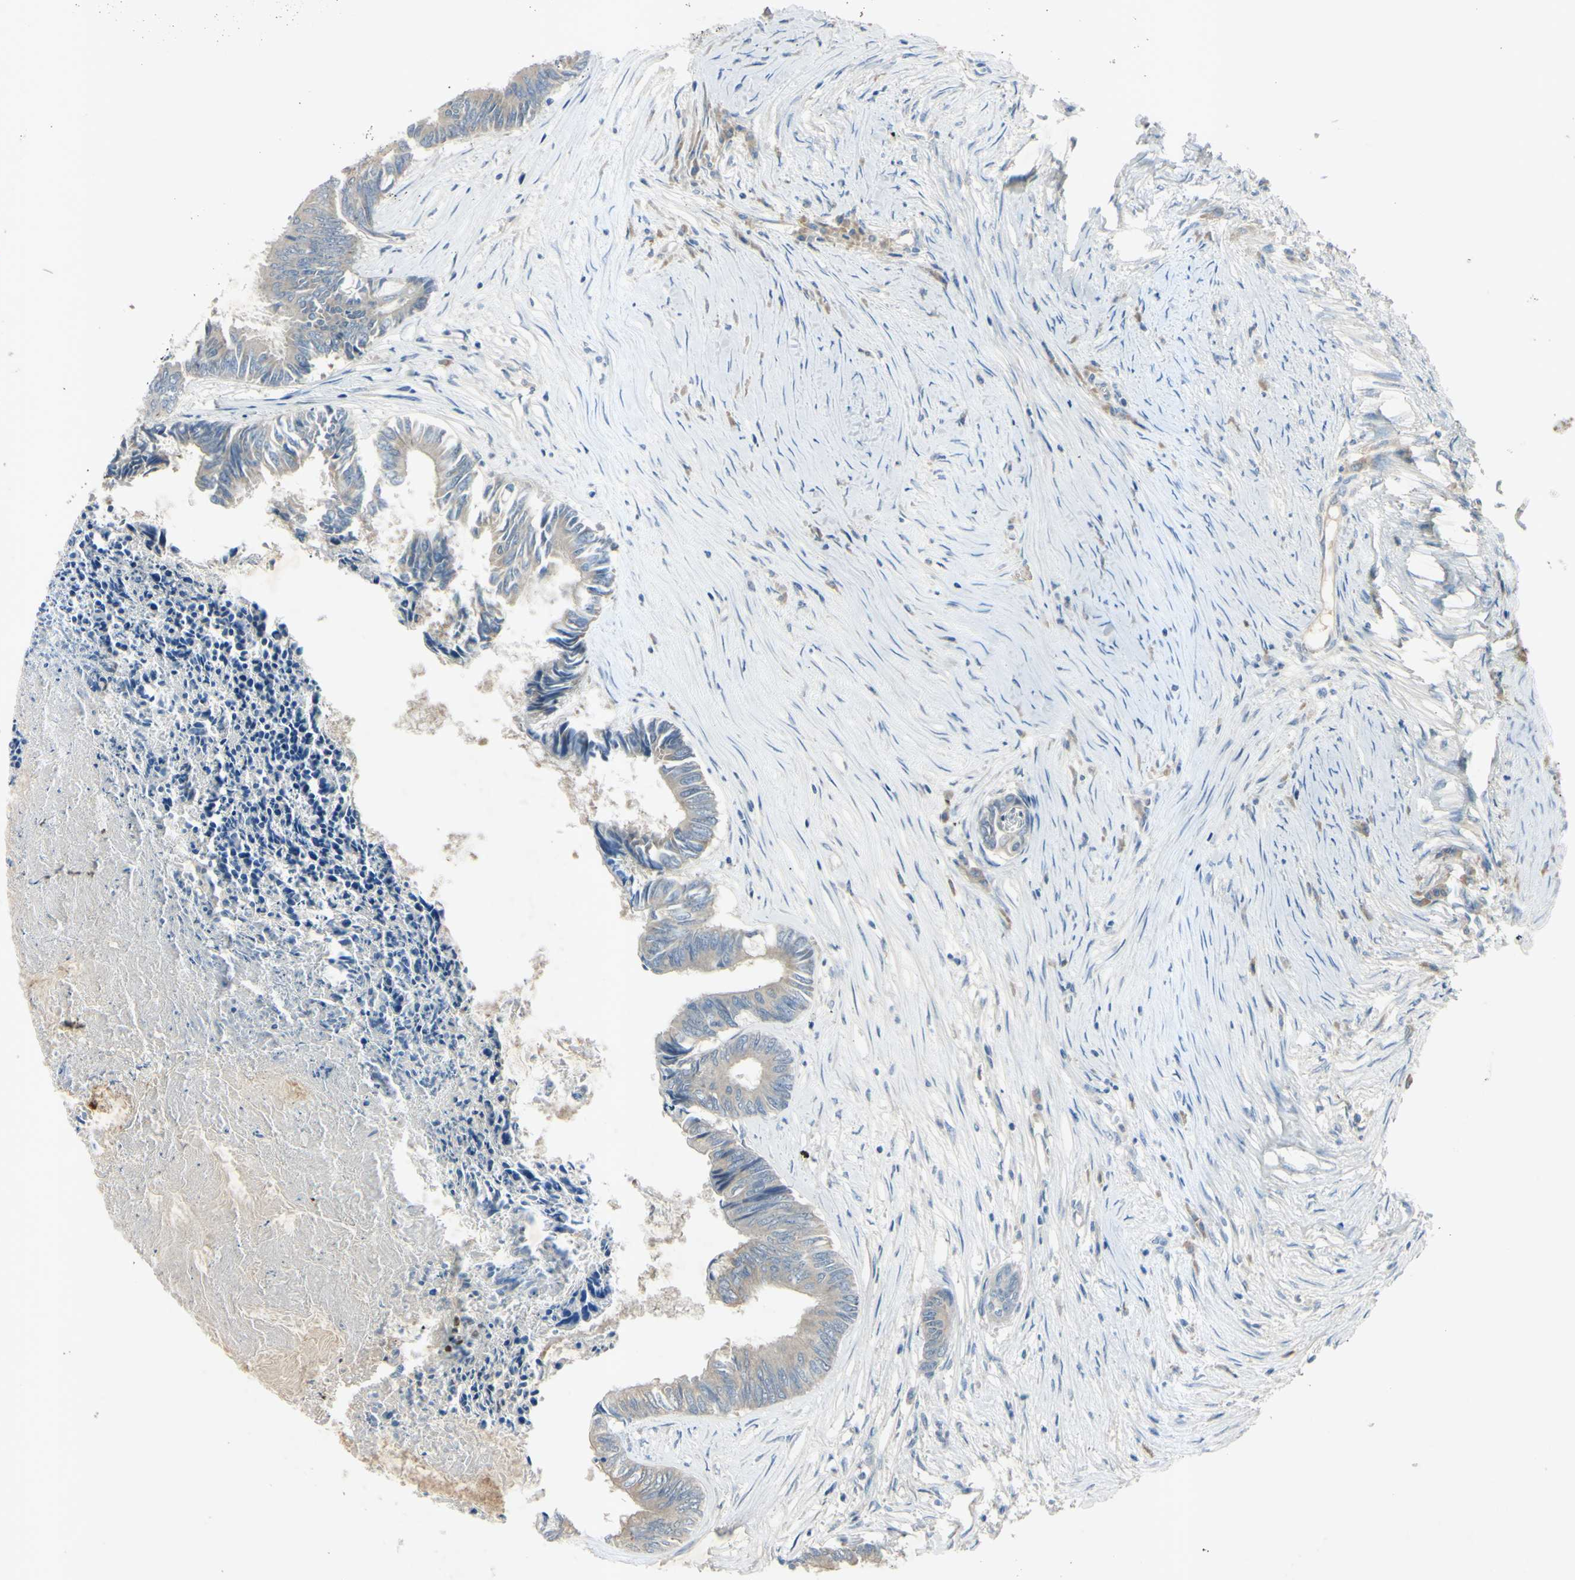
{"staining": {"intensity": "negative", "quantity": "none", "location": "none"}, "tissue": "colorectal cancer", "cell_type": "Tumor cells", "image_type": "cancer", "snomed": [{"axis": "morphology", "description": "Adenocarcinoma, NOS"}, {"axis": "topography", "description": "Rectum"}], "caption": "Immunohistochemistry image of neoplastic tissue: human colorectal adenocarcinoma stained with DAB reveals no significant protein staining in tumor cells. Nuclei are stained in blue.", "gene": "AATK", "patient": {"sex": "male", "age": 63}}